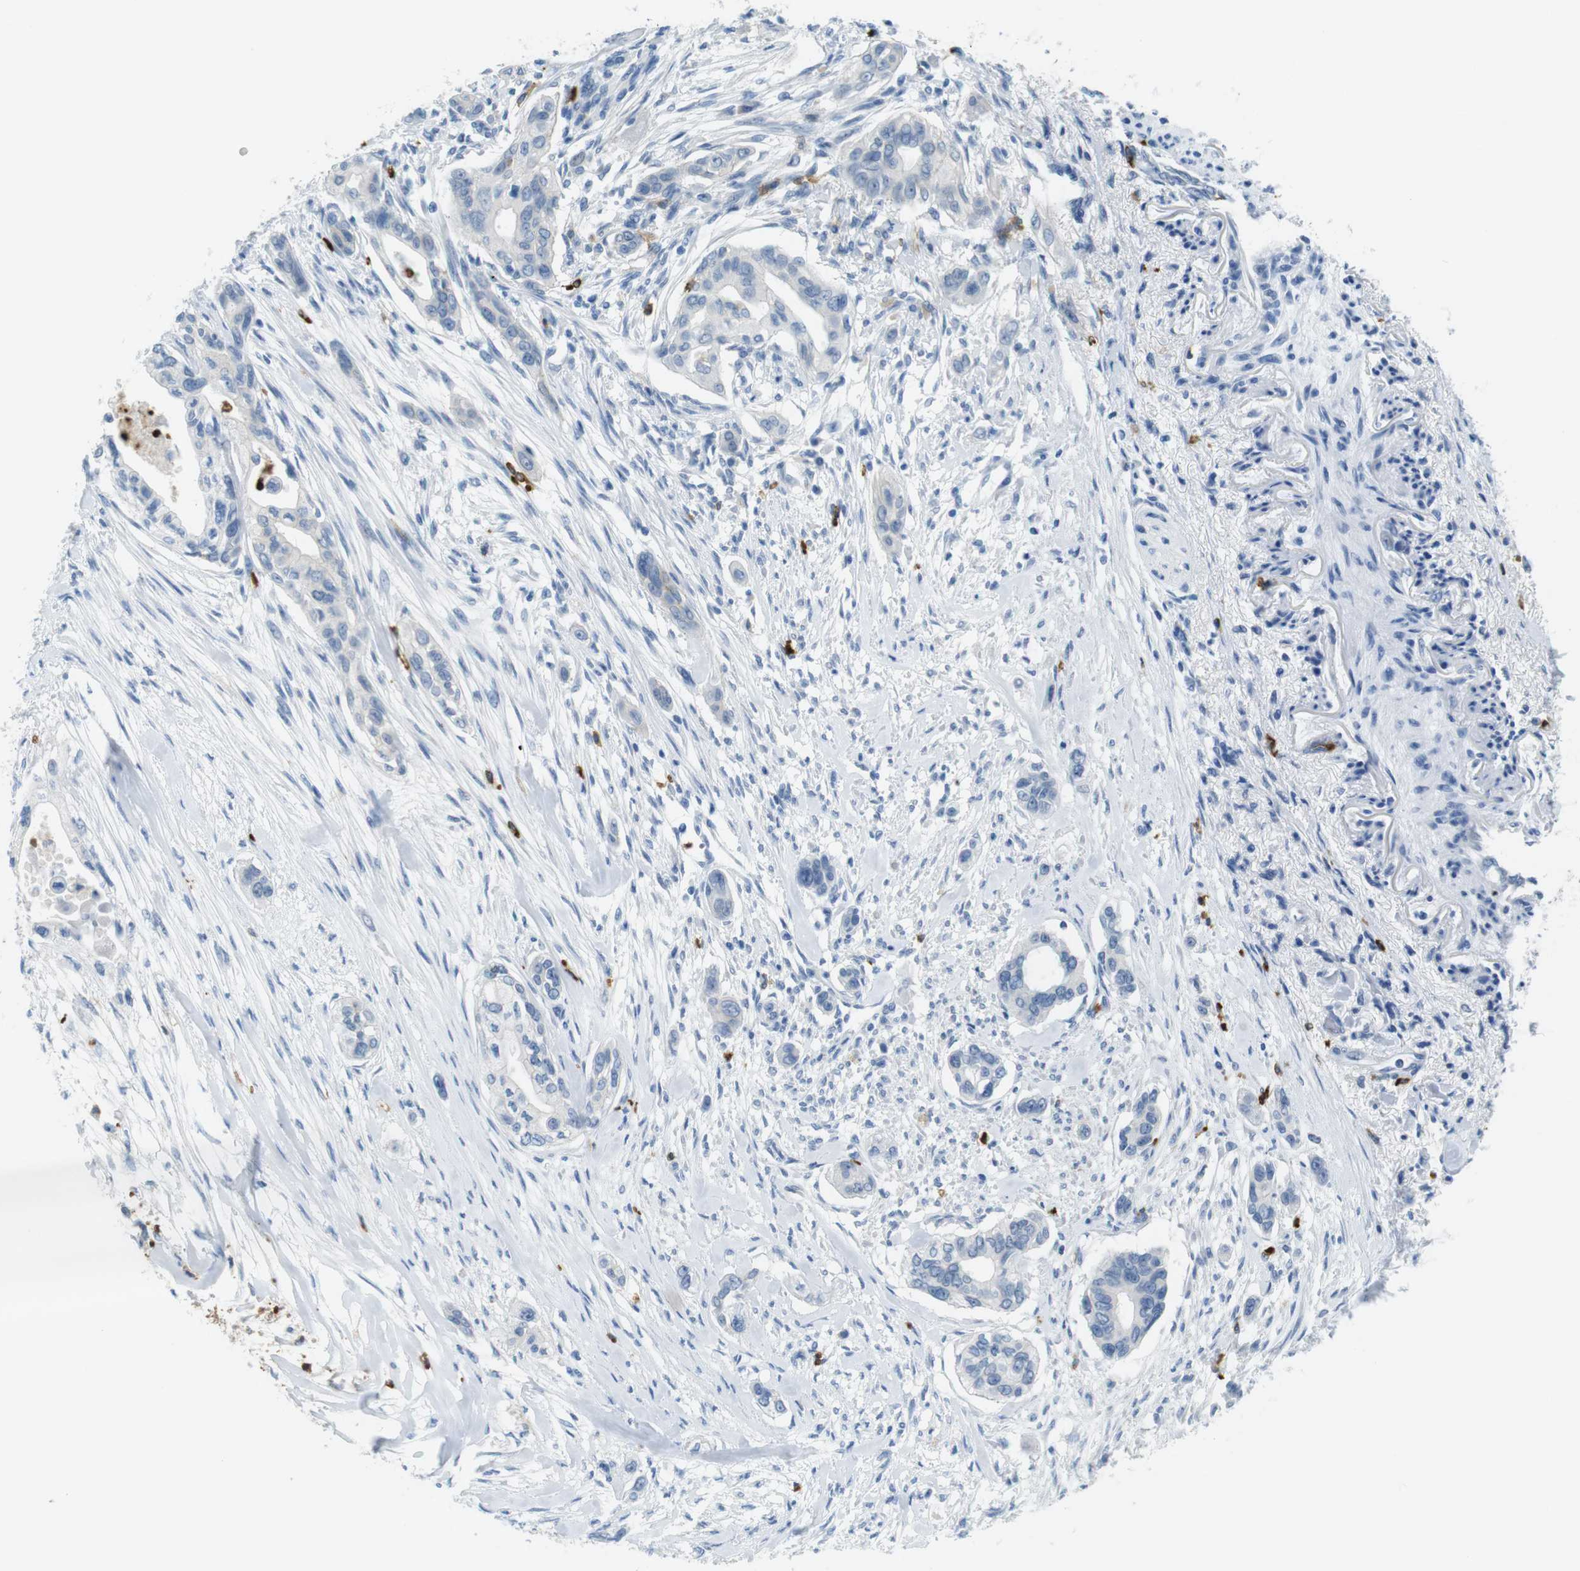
{"staining": {"intensity": "negative", "quantity": "none", "location": "none"}, "tissue": "pancreatic cancer", "cell_type": "Tumor cells", "image_type": "cancer", "snomed": [{"axis": "morphology", "description": "Adenocarcinoma, NOS"}, {"axis": "topography", "description": "Pancreas"}], "caption": "A high-resolution image shows immunohistochemistry (IHC) staining of adenocarcinoma (pancreatic), which reveals no significant staining in tumor cells. (DAB (3,3'-diaminobenzidine) IHC visualized using brightfield microscopy, high magnification).", "gene": "MCEMP1", "patient": {"sex": "female", "age": 60}}